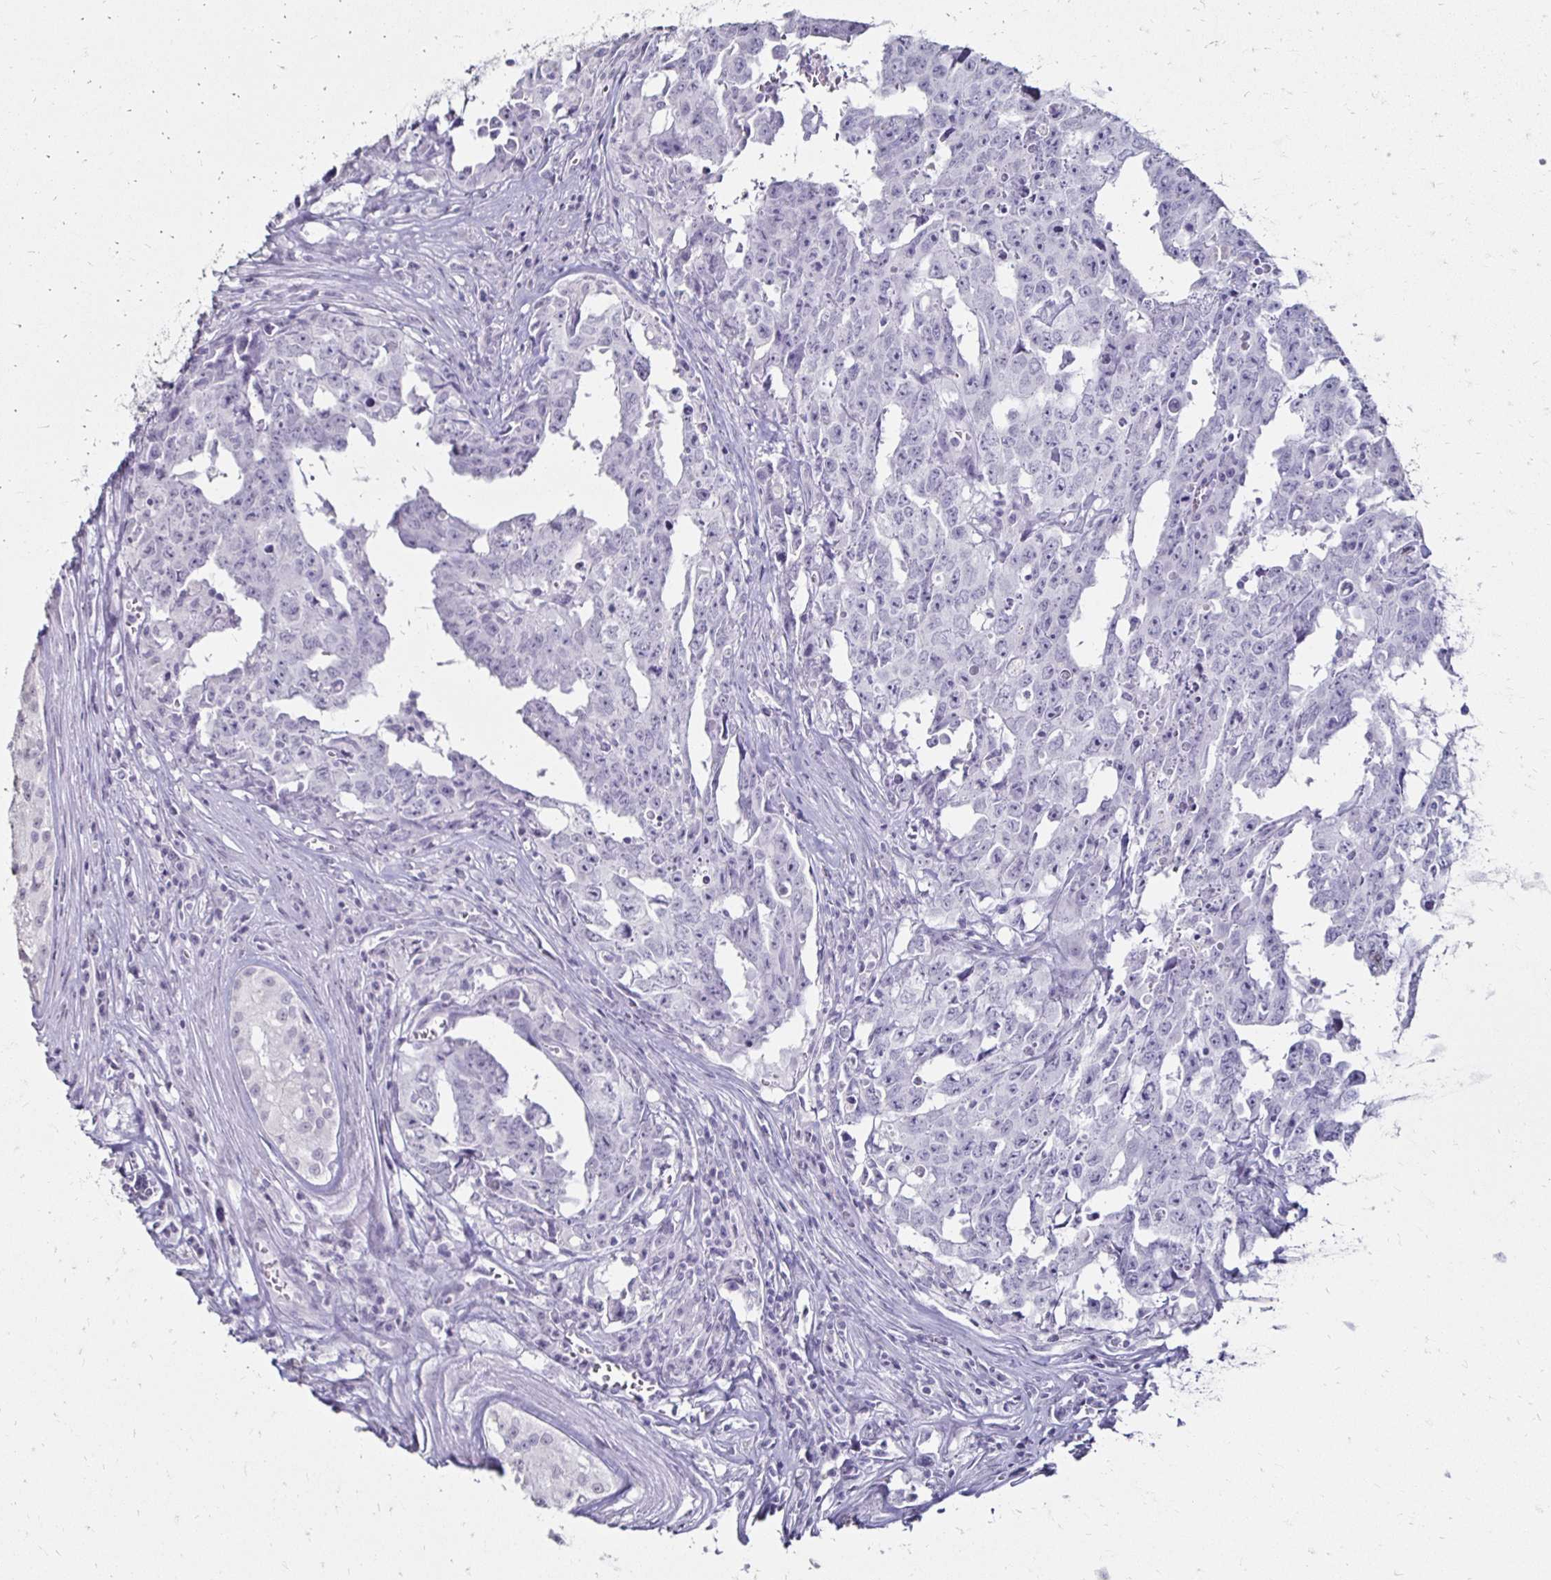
{"staining": {"intensity": "negative", "quantity": "none", "location": "none"}, "tissue": "testis cancer", "cell_type": "Tumor cells", "image_type": "cancer", "snomed": [{"axis": "morphology", "description": "Carcinoma, Embryonal, NOS"}, {"axis": "topography", "description": "Testis"}], "caption": "High magnification brightfield microscopy of testis cancer stained with DAB (brown) and counterstained with hematoxylin (blue): tumor cells show no significant positivity.", "gene": "TOMM34", "patient": {"sex": "male", "age": 22}}